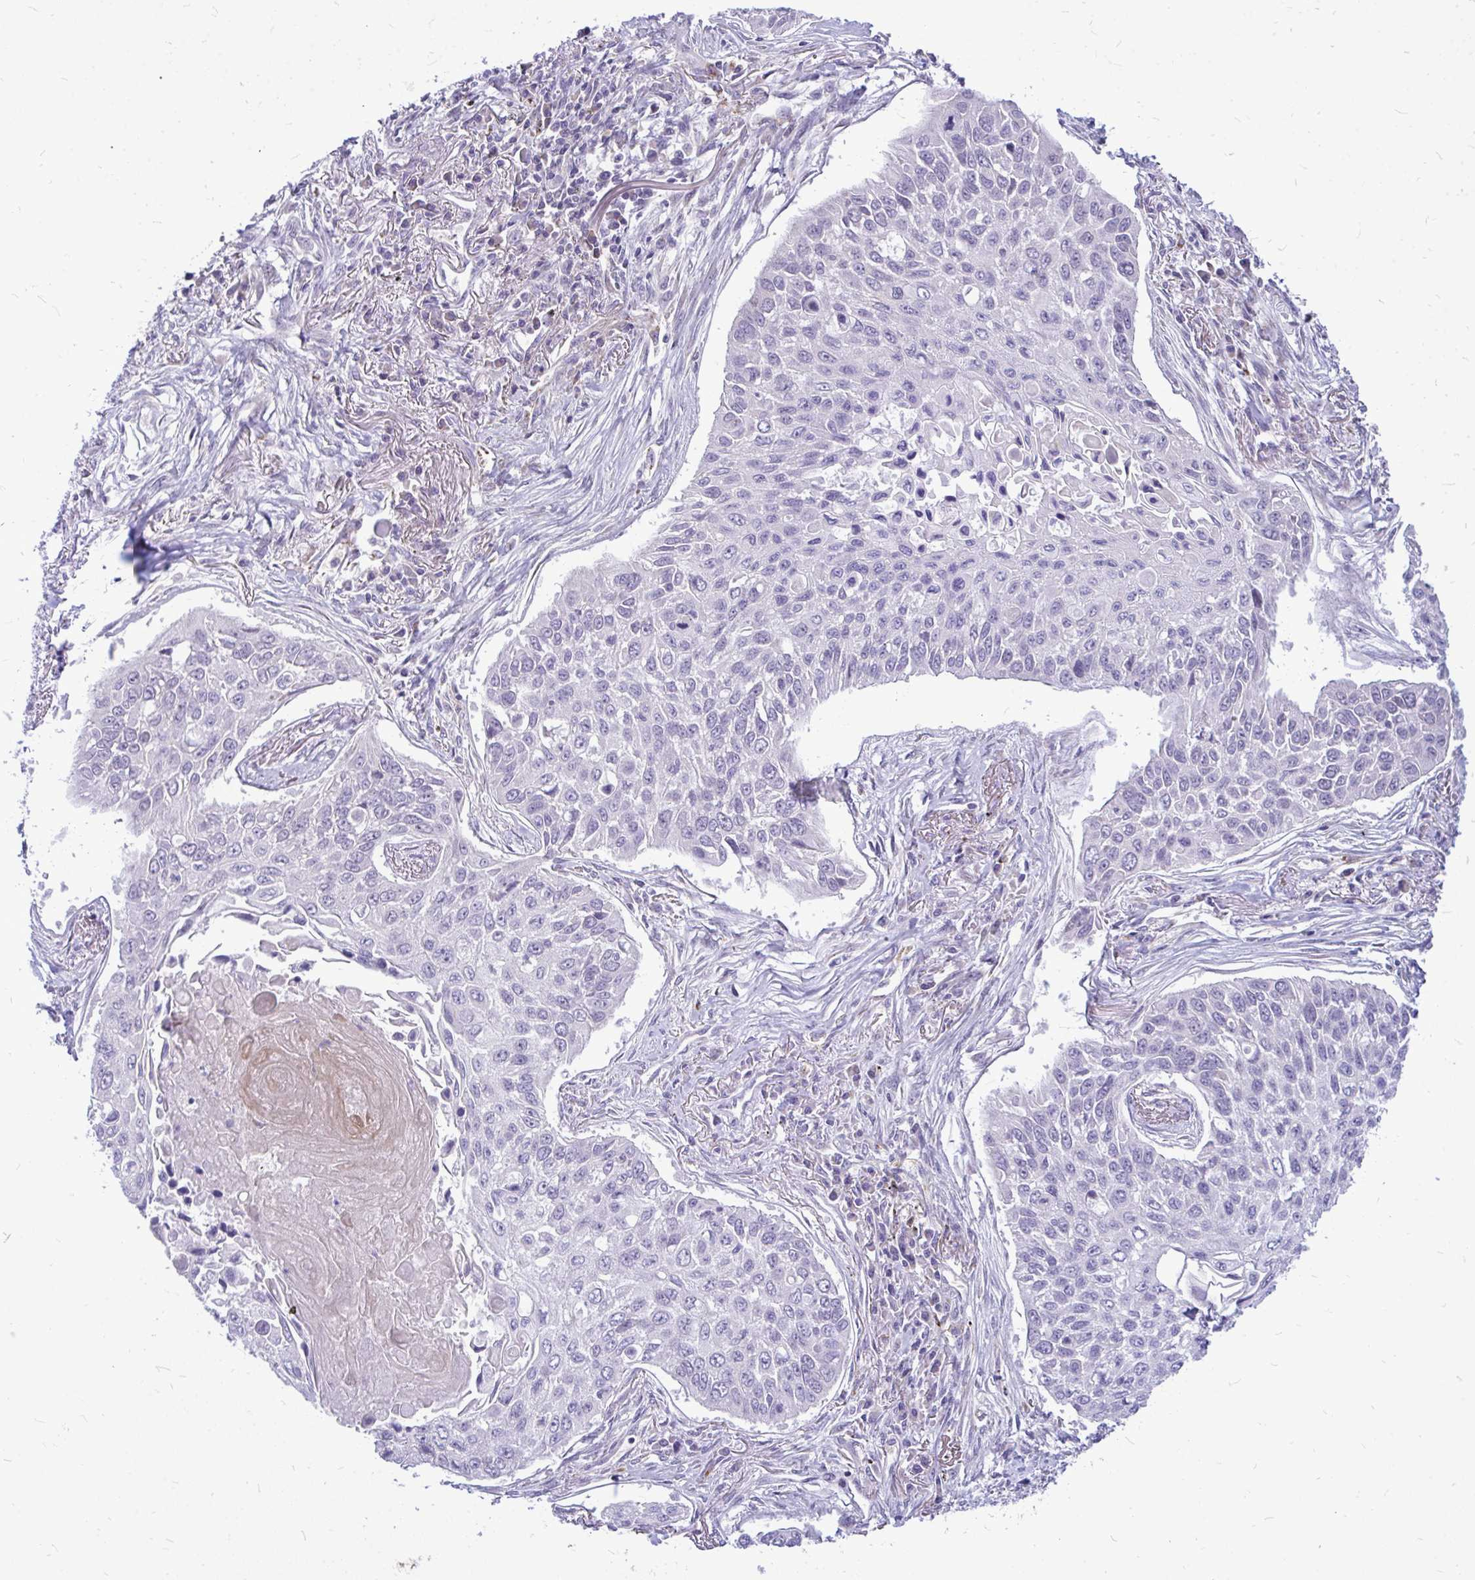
{"staining": {"intensity": "negative", "quantity": "none", "location": "none"}, "tissue": "lung cancer", "cell_type": "Tumor cells", "image_type": "cancer", "snomed": [{"axis": "morphology", "description": "Squamous cell carcinoma, NOS"}, {"axis": "topography", "description": "Lung"}], "caption": "A high-resolution histopathology image shows immunohistochemistry (IHC) staining of lung cancer, which shows no significant positivity in tumor cells. (IHC, brightfield microscopy, high magnification).", "gene": "ZSCAN25", "patient": {"sex": "male", "age": 75}}